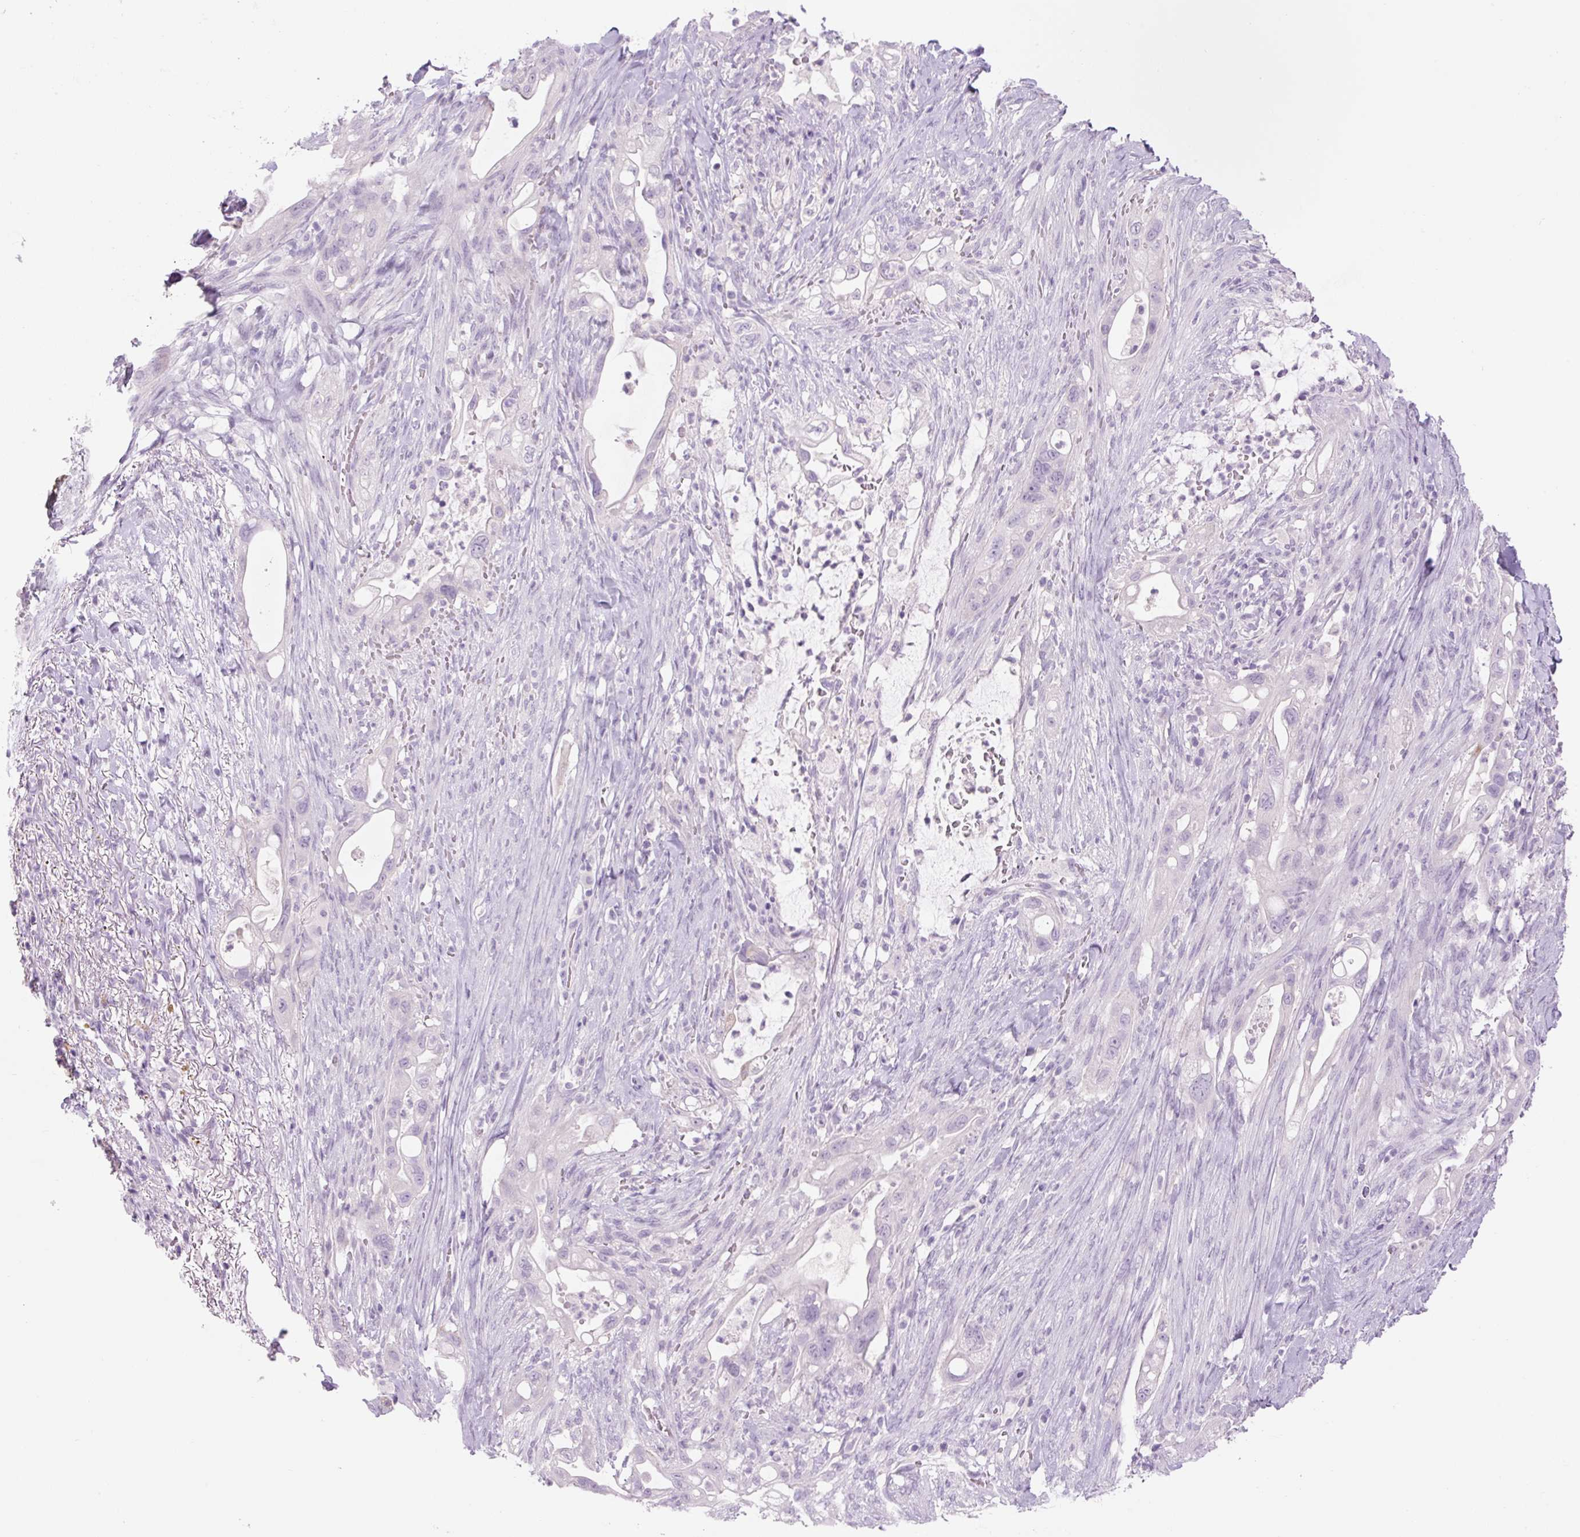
{"staining": {"intensity": "negative", "quantity": "none", "location": "none"}, "tissue": "pancreatic cancer", "cell_type": "Tumor cells", "image_type": "cancer", "snomed": [{"axis": "morphology", "description": "Adenocarcinoma, NOS"}, {"axis": "topography", "description": "Pancreas"}], "caption": "High power microscopy image of an immunohistochemistry micrograph of pancreatic cancer (adenocarcinoma), revealing no significant staining in tumor cells.", "gene": "COL9A2", "patient": {"sex": "male", "age": 44}}